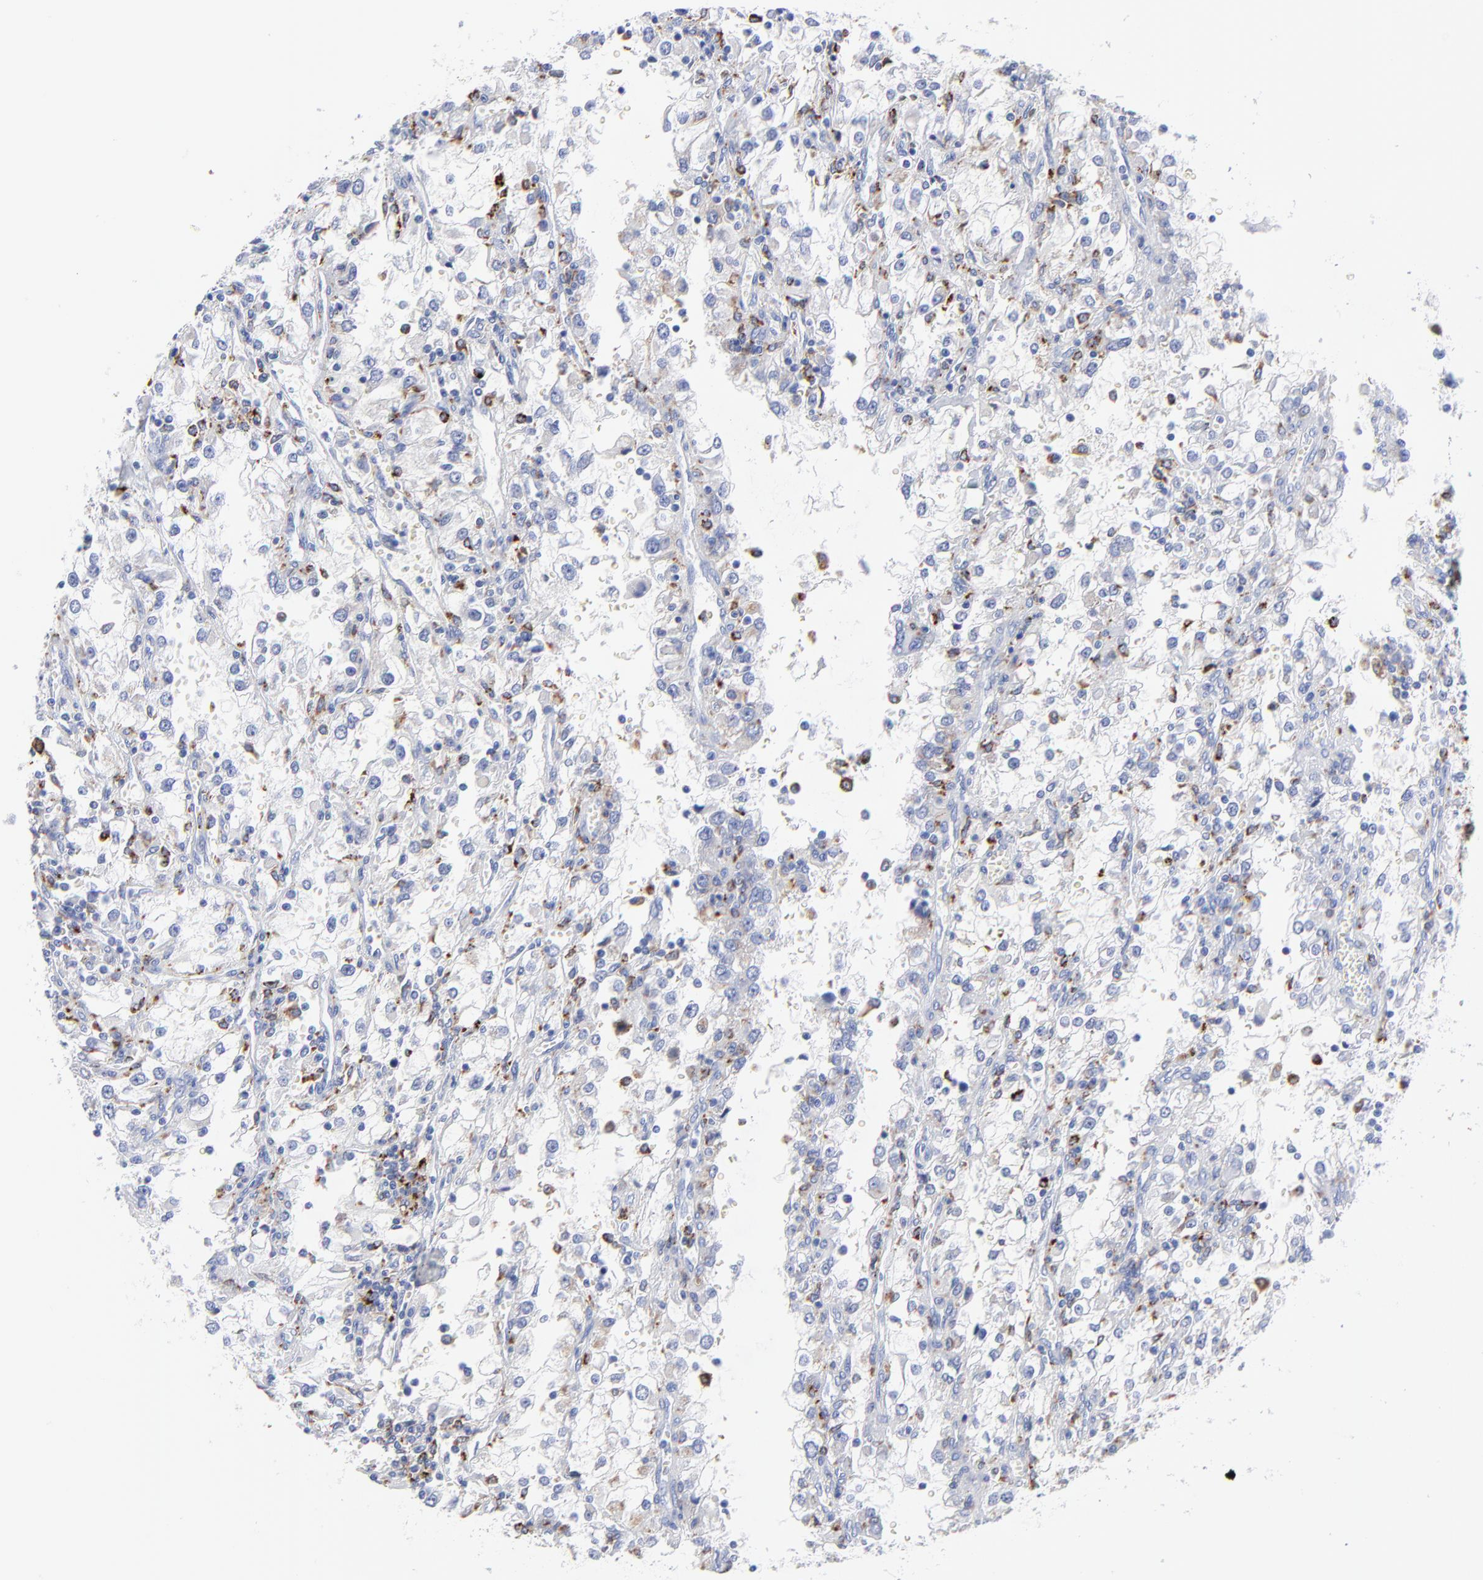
{"staining": {"intensity": "strong", "quantity": "<25%", "location": "cytoplasmic/membranous"}, "tissue": "renal cancer", "cell_type": "Tumor cells", "image_type": "cancer", "snomed": [{"axis": "morphology", "description": "Adenocarcinoma, NOS"}, {"axis": "topography", "description": "Kidney"}], "caption": "Immunohistochemical staining of adenocarcinoma (renal) reveals medium levels of strong cytoplasmic/membranous expression in about <25% of tumor cells. (DAB (3,3'-diaminobenzidine) = brown stain, brightfield microscopy at high magnification).", "gene": "CPVL", "patient": {"sex": "female", "age": 52}}